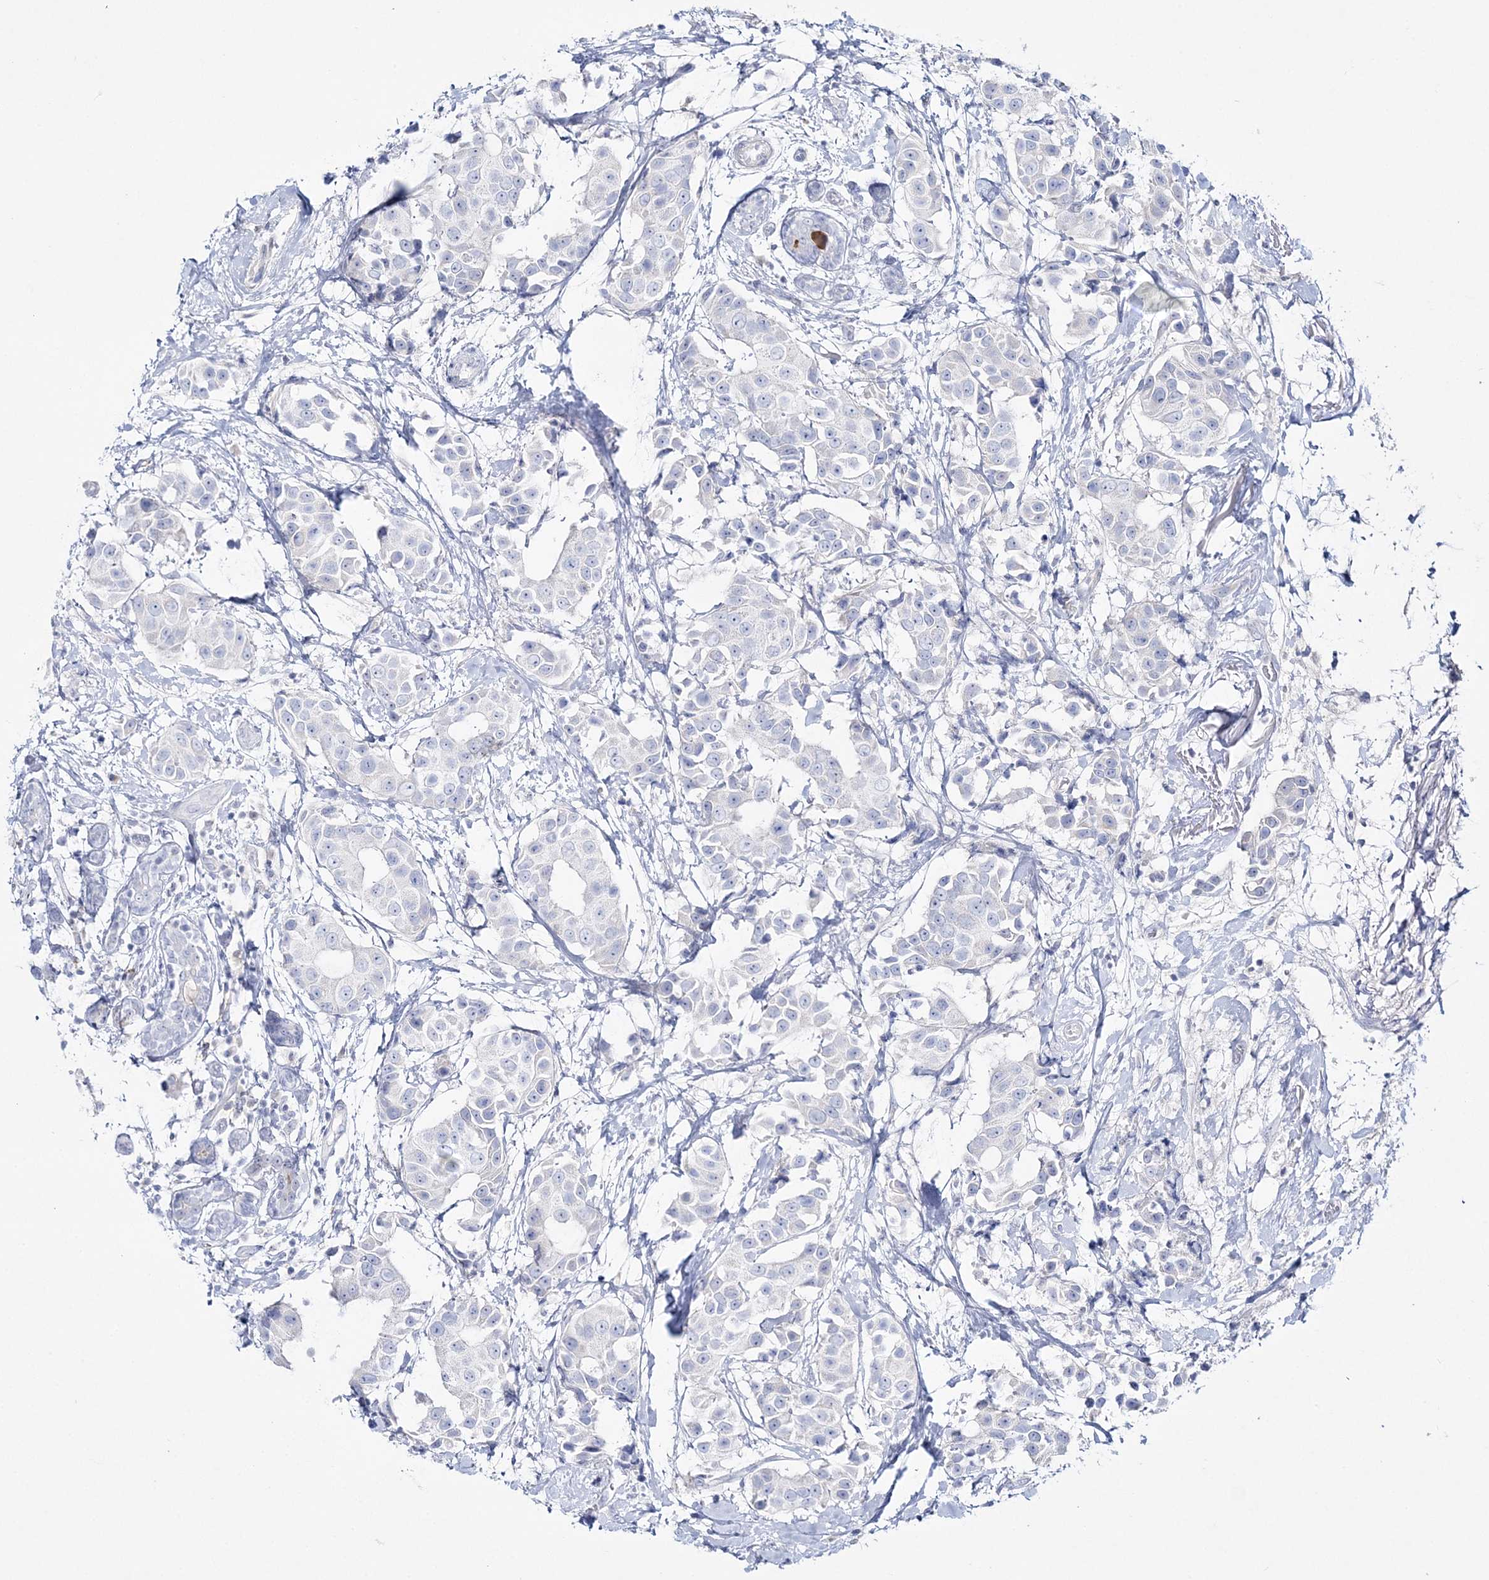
{"staining": {"intensity": "negative", "quantity": "none", "location": "none"}, "tissue": "breast cancer", "cell_type": "Tumor cells", "image_type": "cancer", "snomed": [{"axis": "morphology", "description": "Normal tissue, NOS"}, {"axis": "morphology", "description": "Duct carcinoma"}, {"axis": "topography", "description": "Breast"}], "caption": "Micrograph shows no protein expression in tumor cells of infiltrating ductal carcinoma (breast) tissue.", "gene": "WDSUB1", "patient": {"sex": "female", "age": 39}}